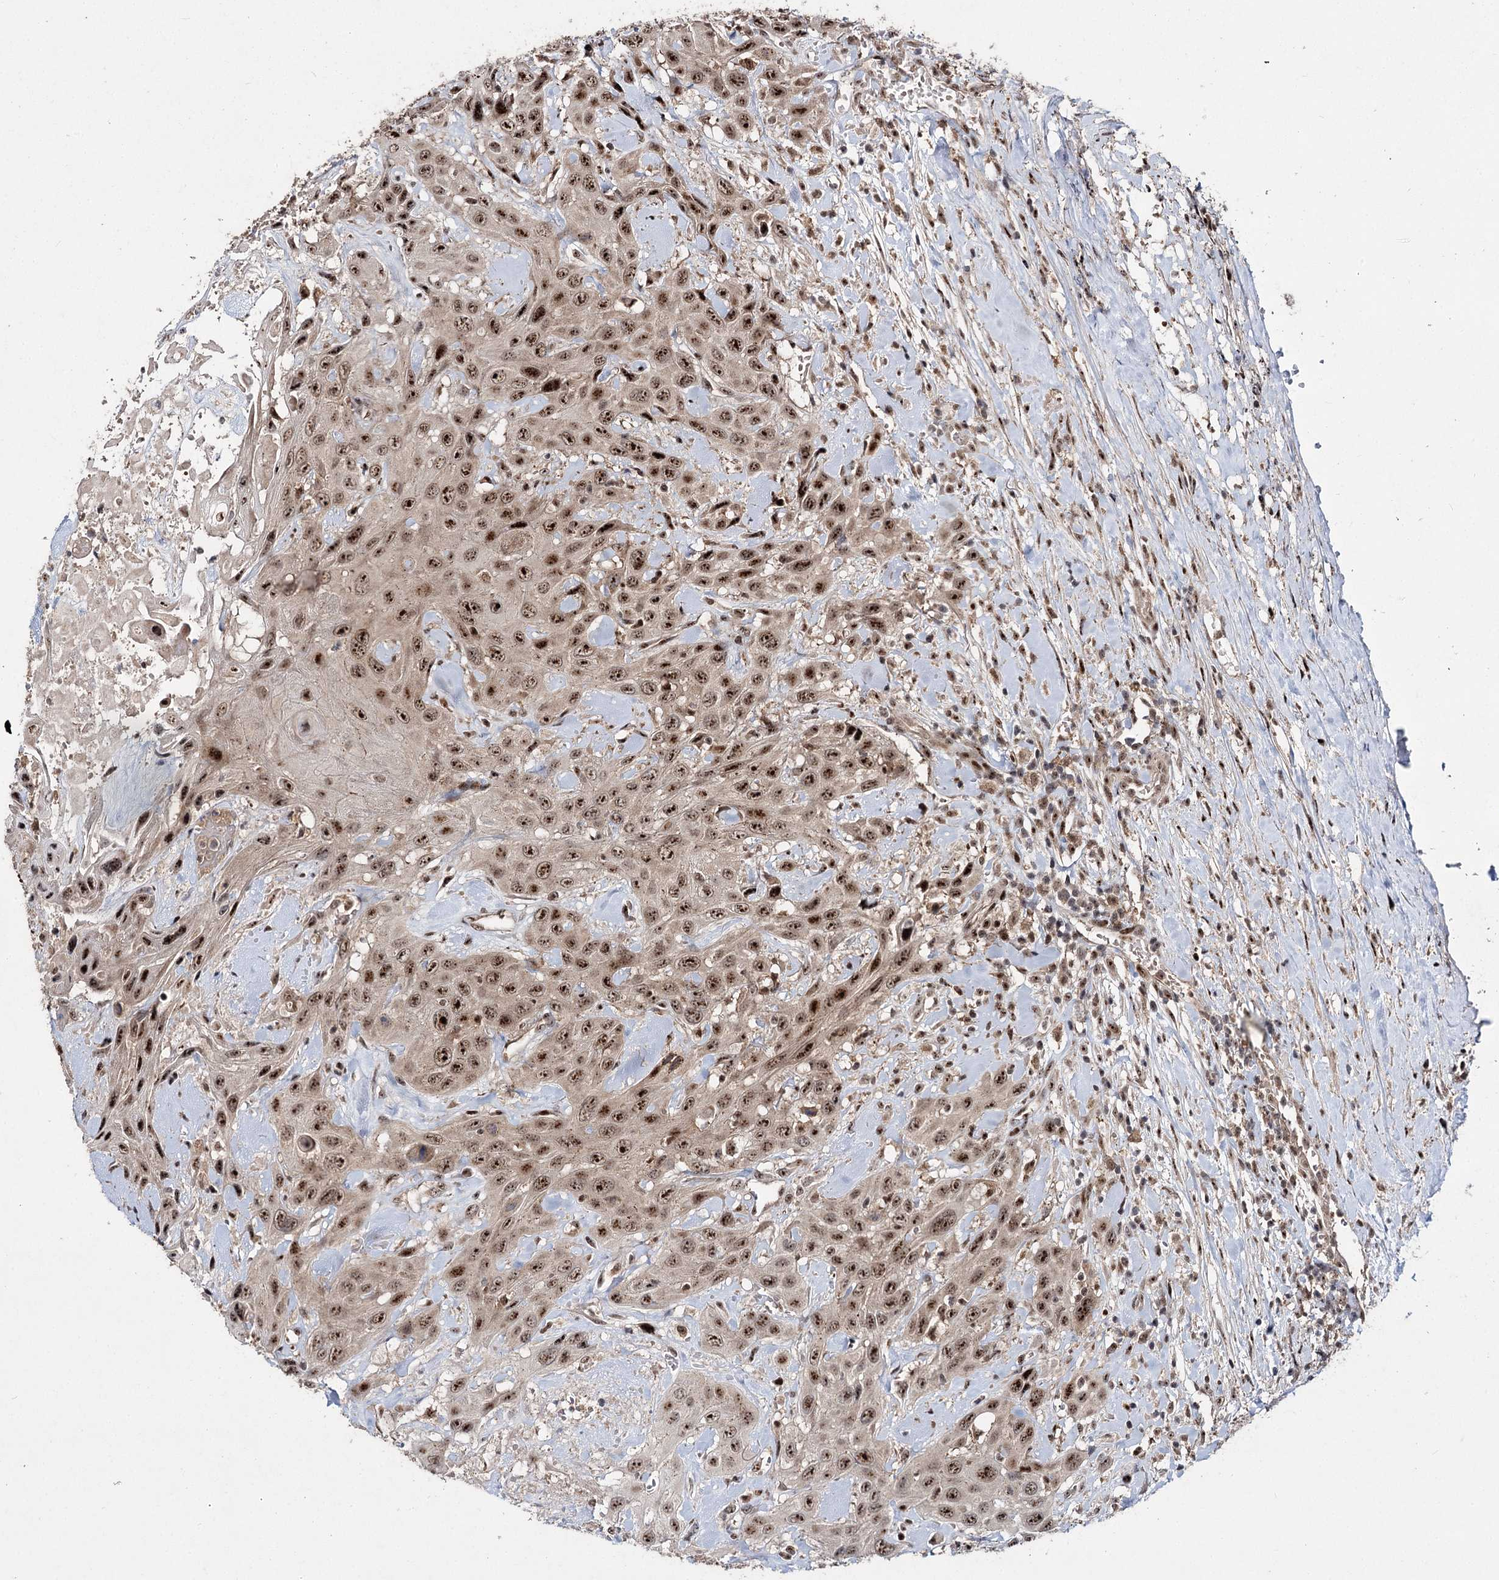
{"staining": {"intensity": "strong", "quantity": ">75%", "location": "cytoplasmic/membranous,nuclear"}, "tissue": "head and neck cancer", "cell_type": "Tumor cells", "image_type": "cancer", "snomed": [{"axis": "morphology", "description": "Squamous cell carcinoma, NOS"}, {"axis": "topography", "description": "Head-Neck"}], "caption": "Human head and neck cancer (squamous cell carcinoma) stained with a protein marker reveals strong staining in tumor cells.", "gene": "MKNK2", "patient": {"sex": "male", "age": 81}}